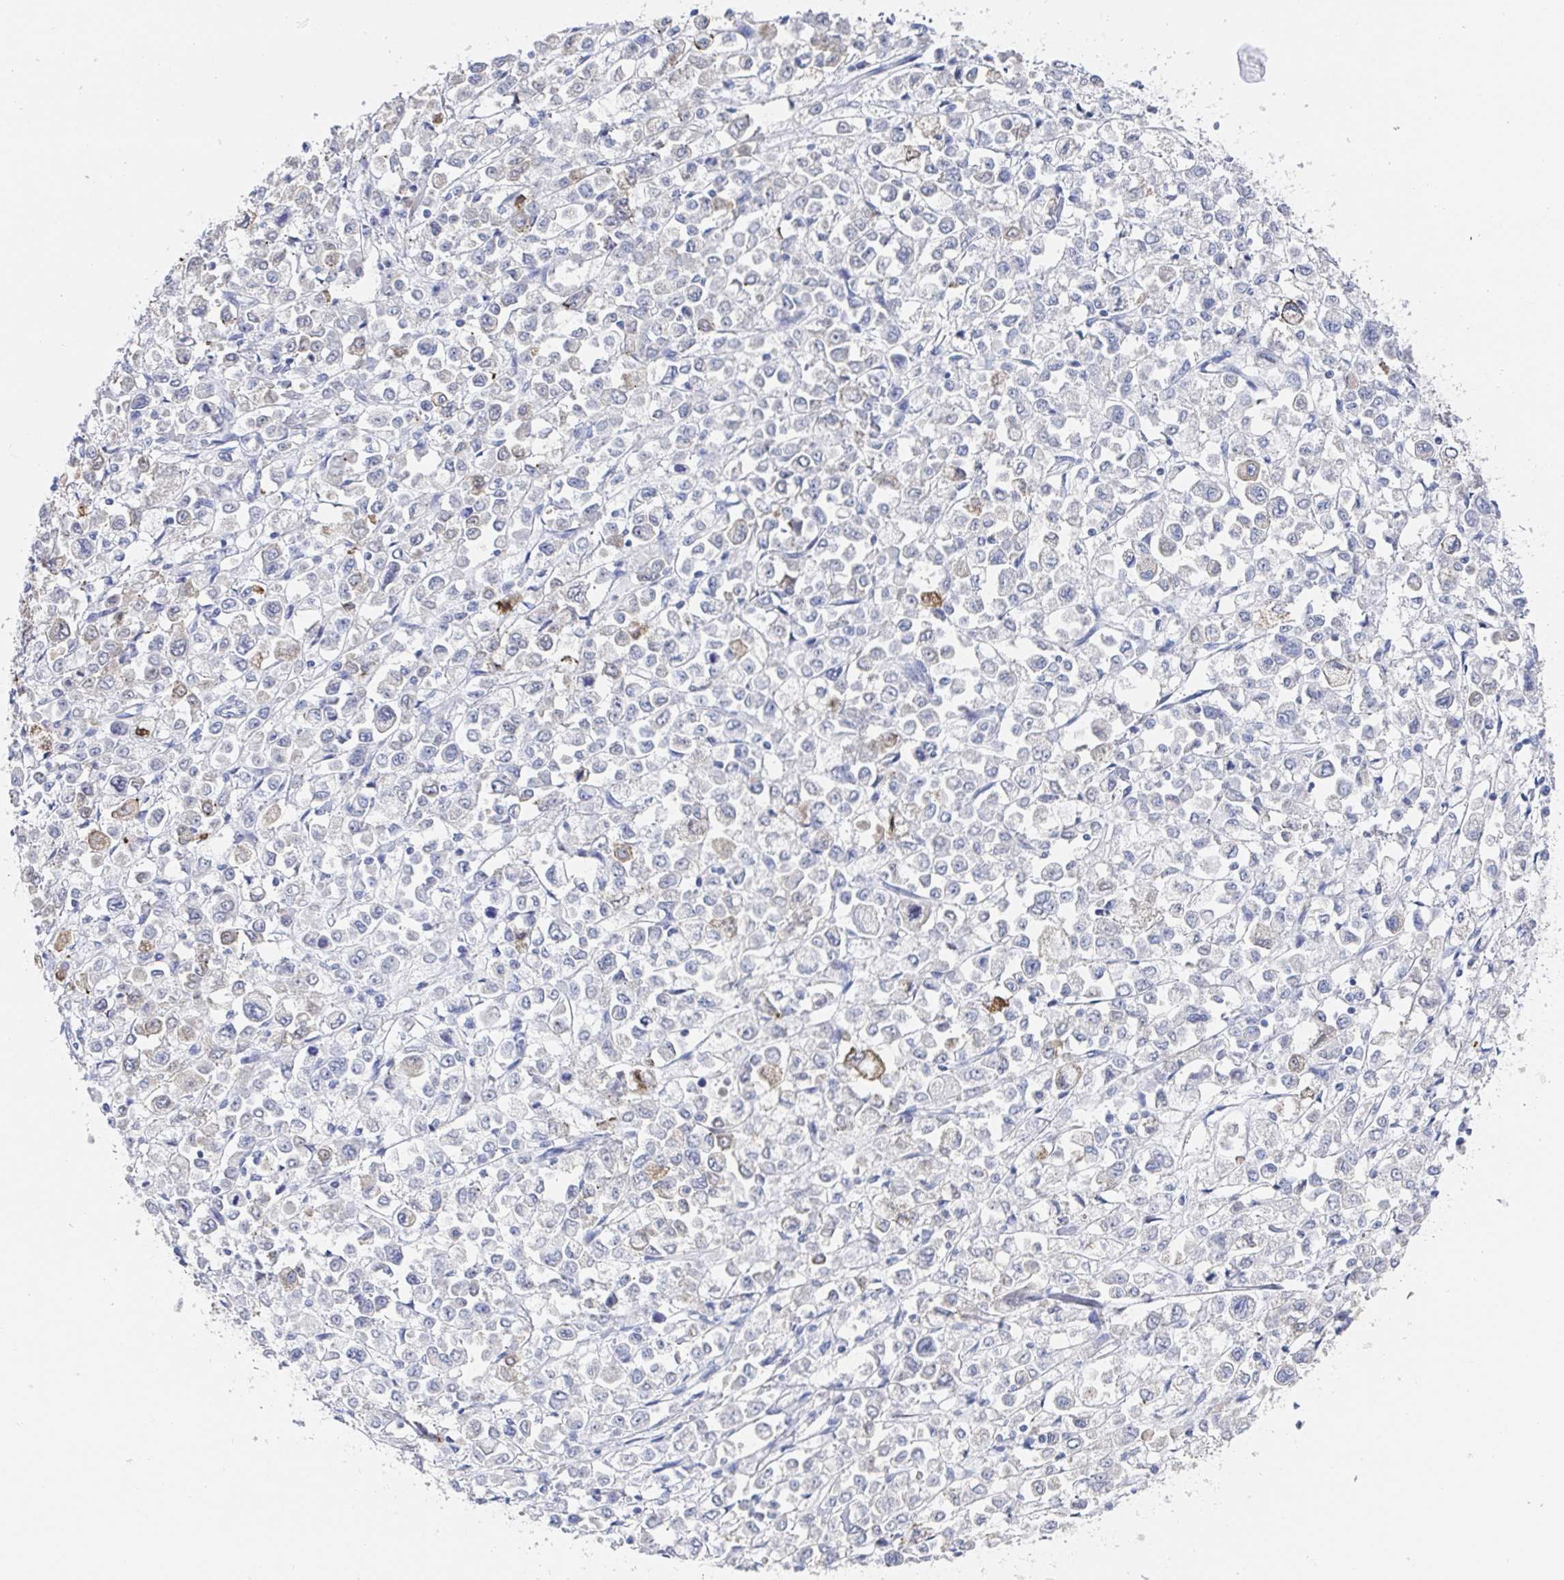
{"staining": {"intensity": "negative", "quantity": "none", "location": "none"}, "tissue": "stomach cancer", "cell_type": "Tumor cells", "image_type": "cancer", "snomed": [{"axis": "morphology", "description": "Adenocarcinoma, NOS"}, {"axis": "topography", "description": "Stomach, upper"}], "caption": "A photomicrograph of stomach cancer (adenocarcinoma) stained for a protein displays no brown staining in tumor cells. Brightfield microscopy of IHC stained with DAB (3,3'-diaminobenzidine) (brown) and hematoxylin (blue), captured at high magnification.", "gene": "ZNF430", "patient": {"sex": "male", "age": 70}}